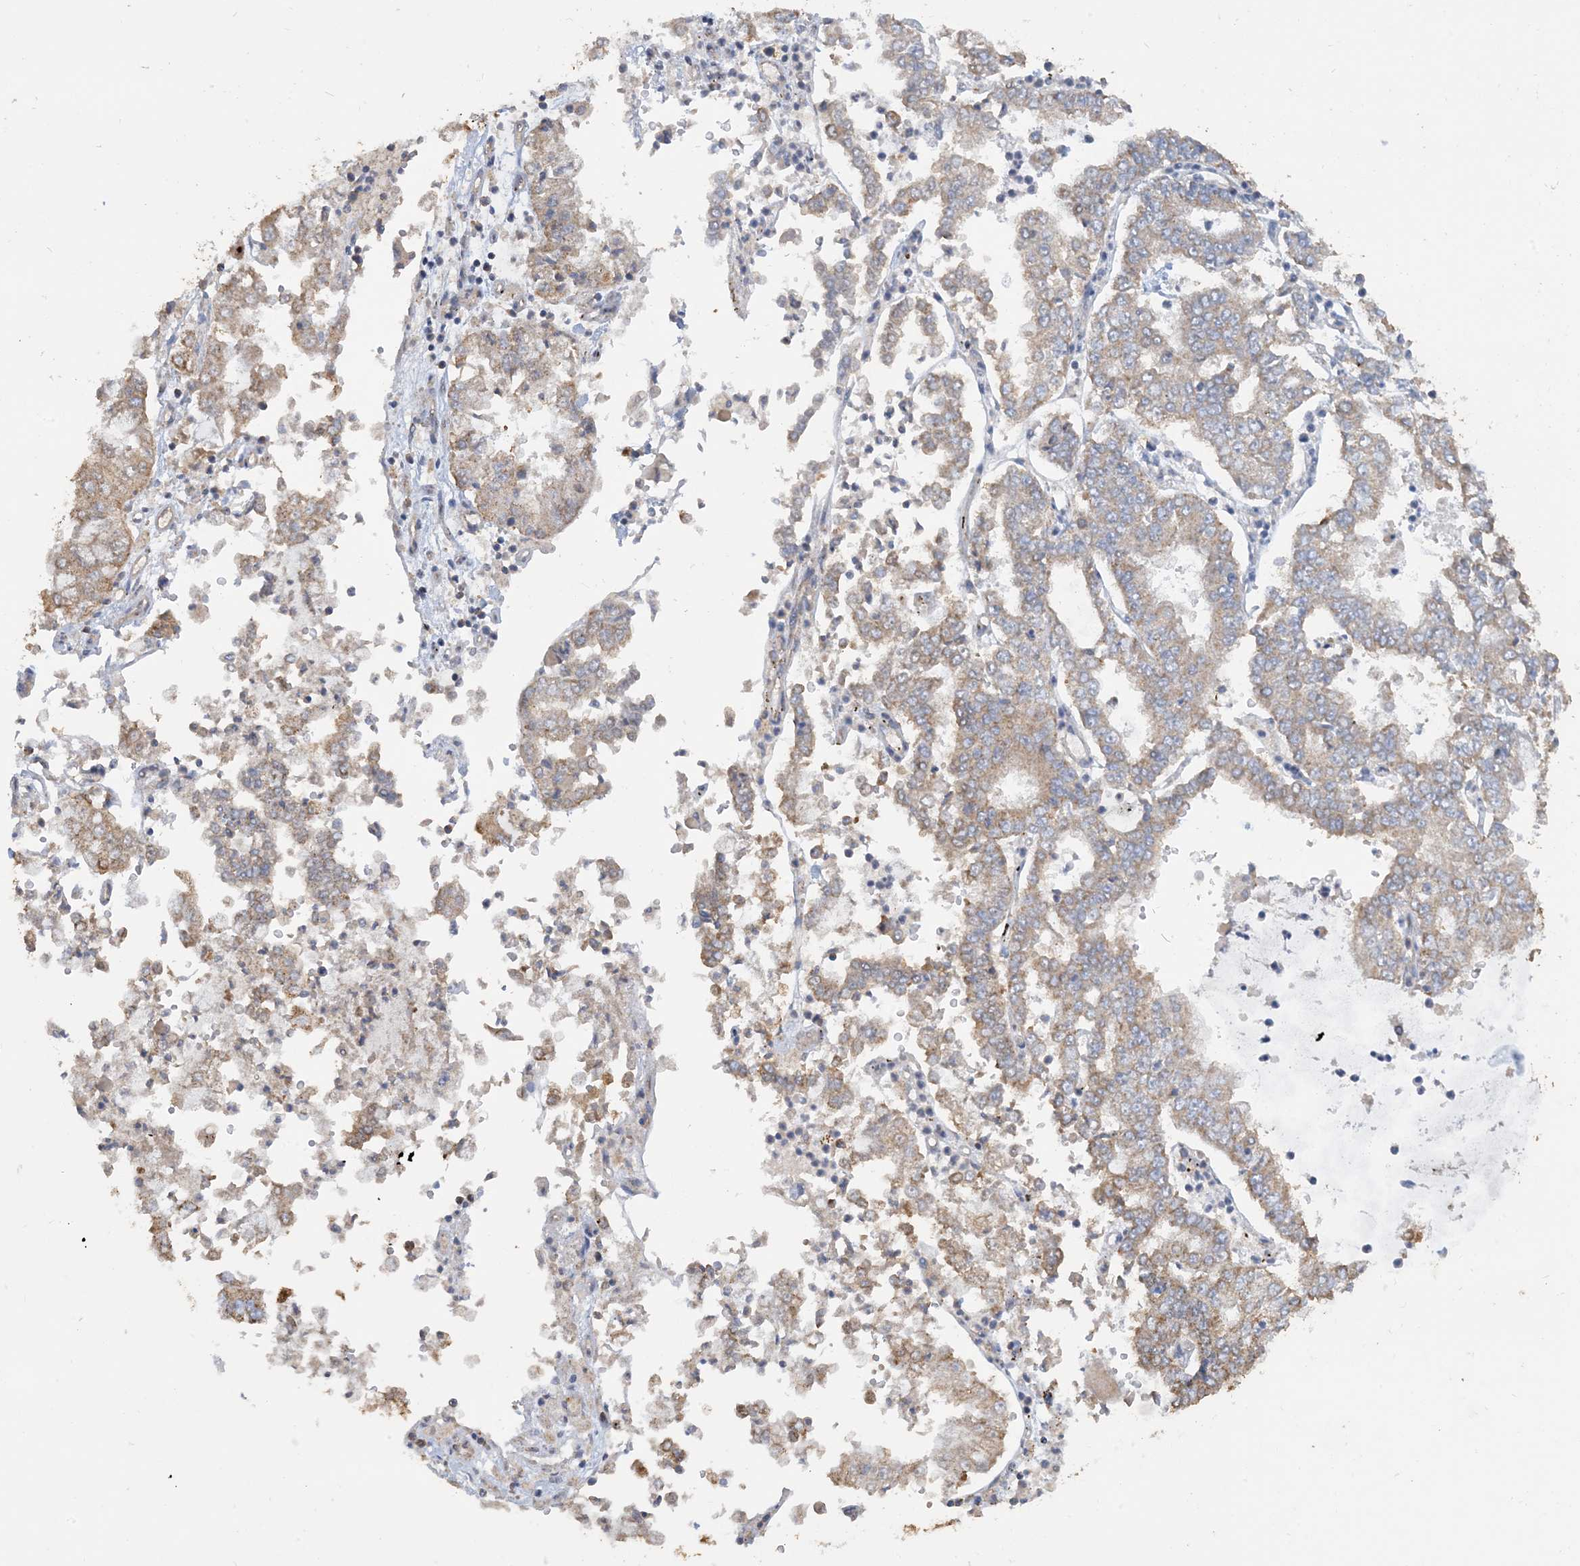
{"staining": {"intensity": "moderate", "quantity": ">75%", "location": "cytoplasmic/membranous"}, "tissue": "stomach cancer", "cell_type": "Tumor cells", "image_type": "cancer", "snomed": [{"axis": "morphology", "description": "Adenocarcinoma, NOS"}, {"axis": "topography", "description": "Stomach"}], "caption": "A histopathology image showing moderate cytoplasmic/membranous positivity in approximately >75% of tumor cells in stomach cancer (adenocarcinoma), as visualized by brown immunohistochemical staining.", "gene": "SFMBT2", "patient": {"sex": "male", "age": 76}}